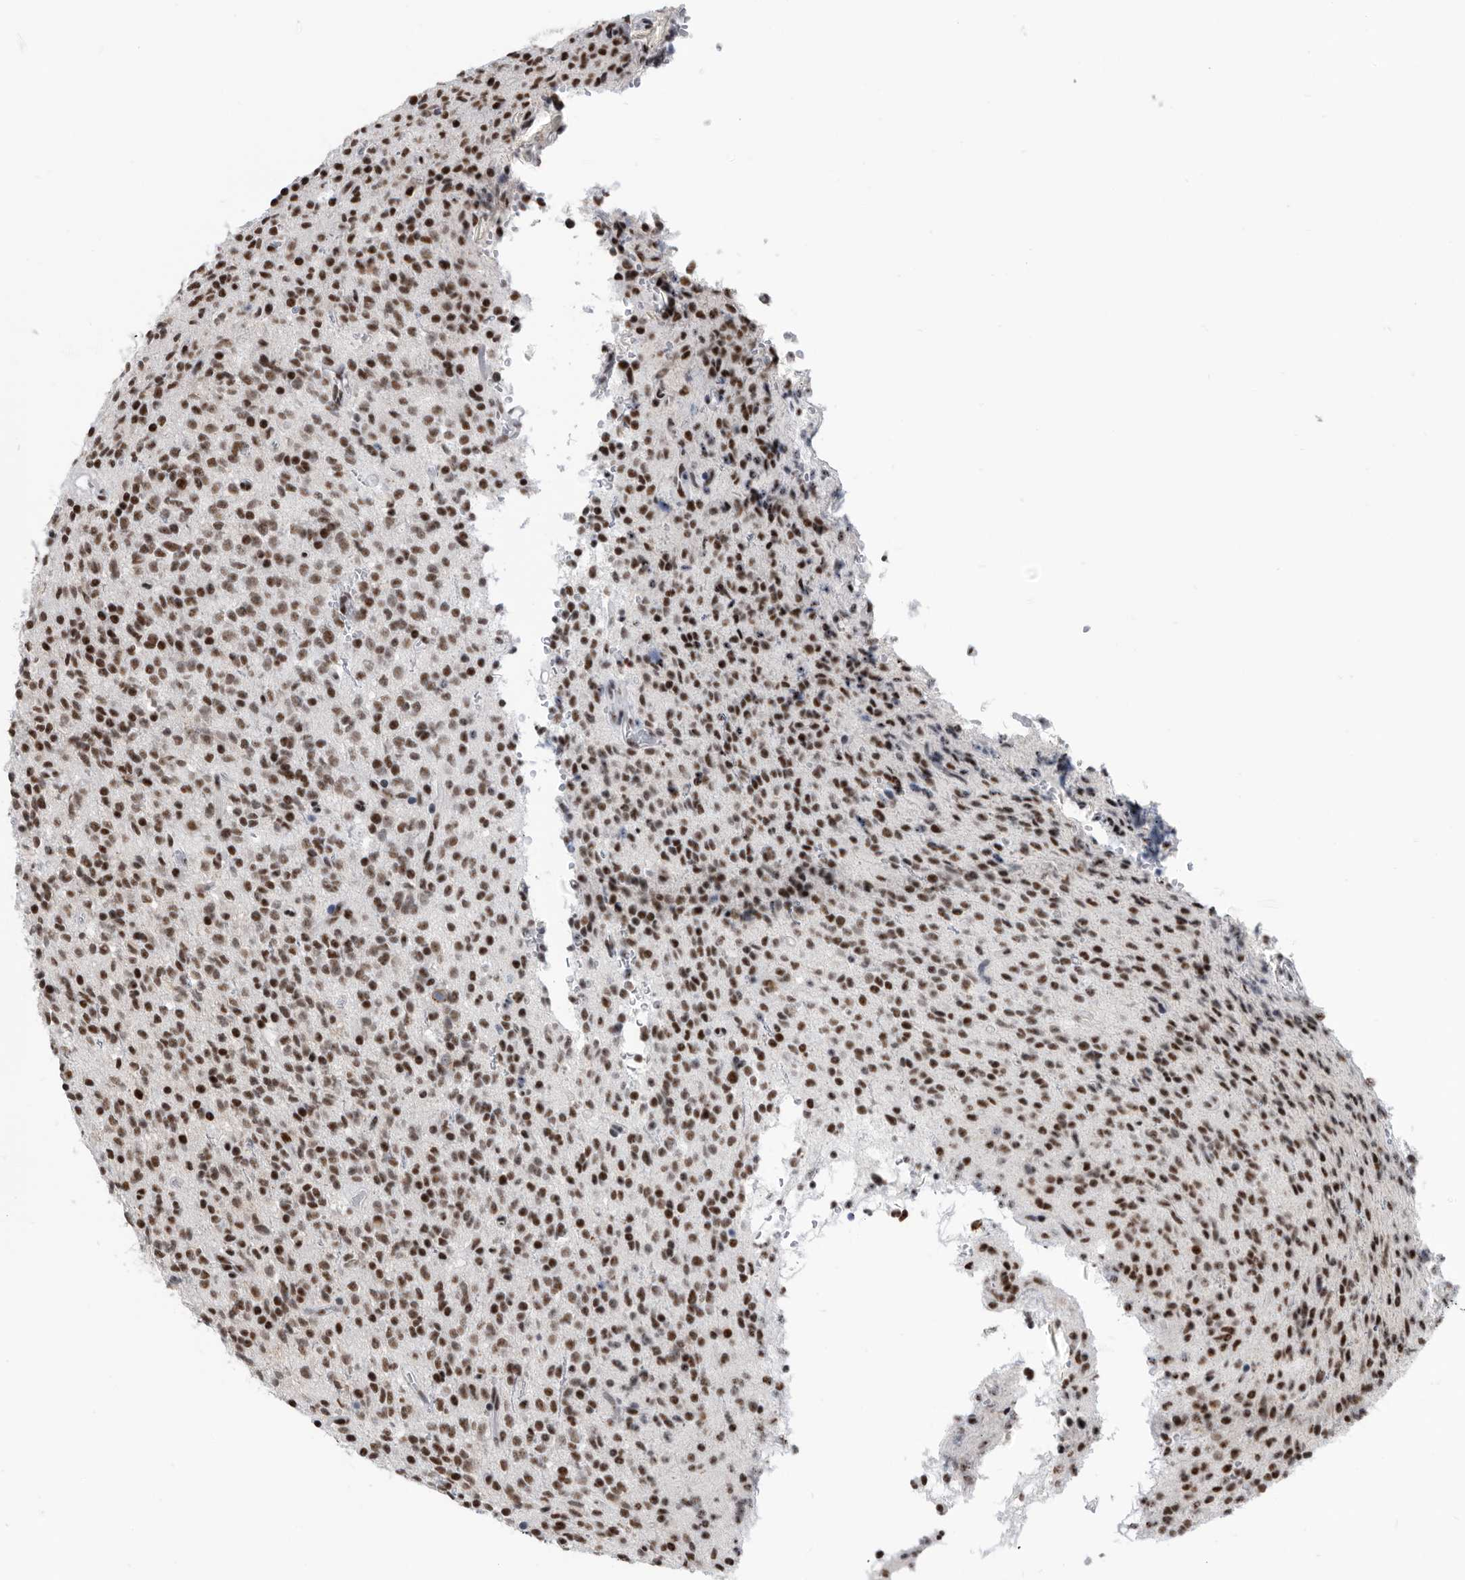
{"staining": {"intensity": "strong", "quantity": ">75%", "location": "nuclear"}, "tissue": "glioma", "cell_type": "Tumor cells", "image_type": "cancer", "snomed": [{"axis": "morphology", "description": "Glioma, malignant, High grade"}, {"axis": "topography", "description": "Brain"}], "caption": "Immunohistochemistry (IHC) histopathology image of human malignant high-grade glioma stained for a protein (brown), which shows high levels of strong nuclear positivity in approximately >75% of tumor cells.", "gene": "SF3A1", "patient": {"sex": "male", "age": 34}}